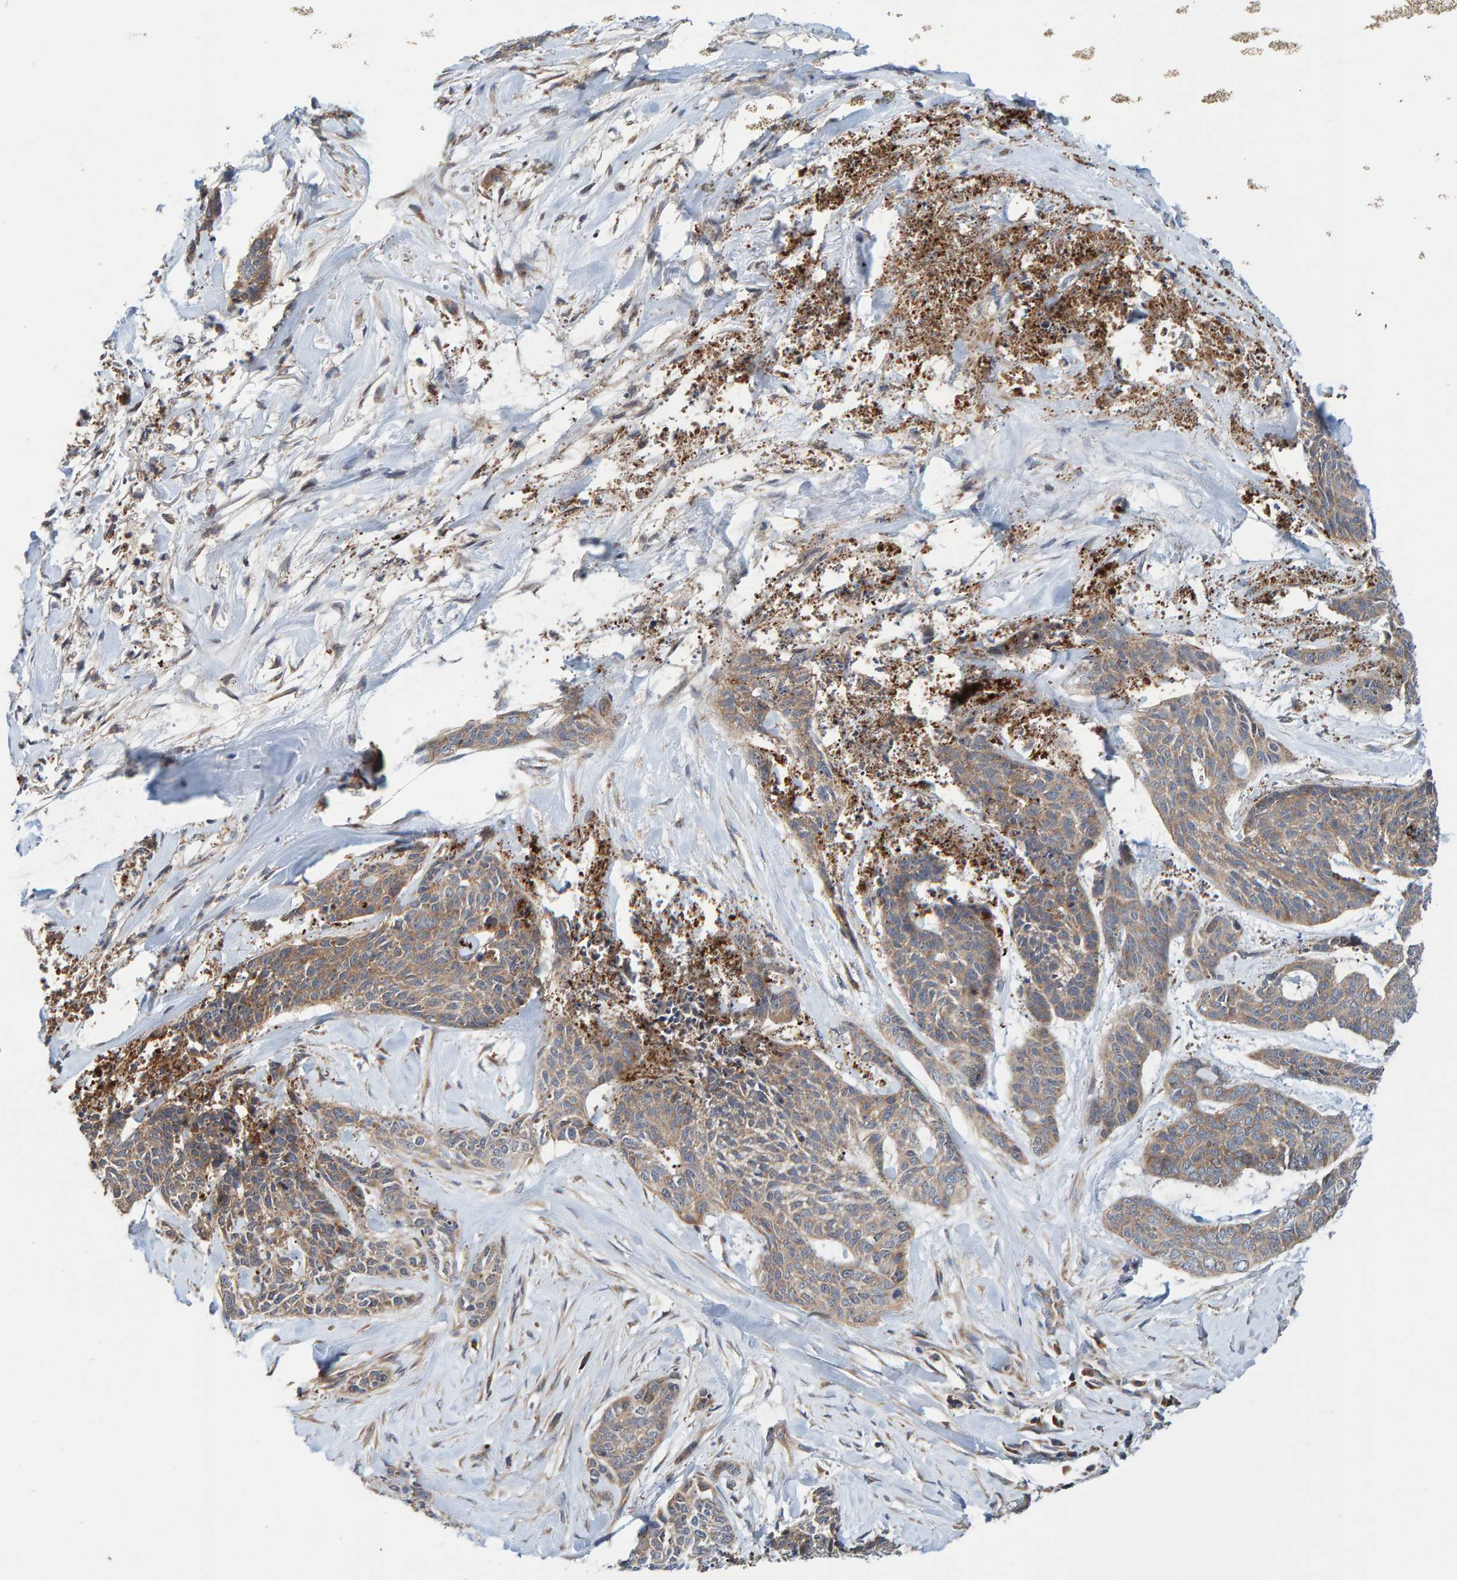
{"staining": {"intensity": "weak", "quantity": ">75%", "location": "cytoplasmic/membranous"}, "tissue": "skin cancer", "cell_type": "Tumor cells", "image_type": "cancer", "snomed": [{"axis": "morphology", "description": "Basal cell carcinoma"}, {"axis": "topography", "description": "Skin"}], "caption": "IHC staining of skin basal cell carcinoma, which shows low levels of weak cytoplasmic/membranous expression in about >75% of tumor cells indicating weak cytoplasmic/membranous protein staining. The staining was performed using DAB (3,3'-diaminobenzidine) (brown) for protein detection and nuclei were counterstained in hematoxylin (blue).", "gene": "KIAA0753", "patient": {"sex": "female", "age": 64}}